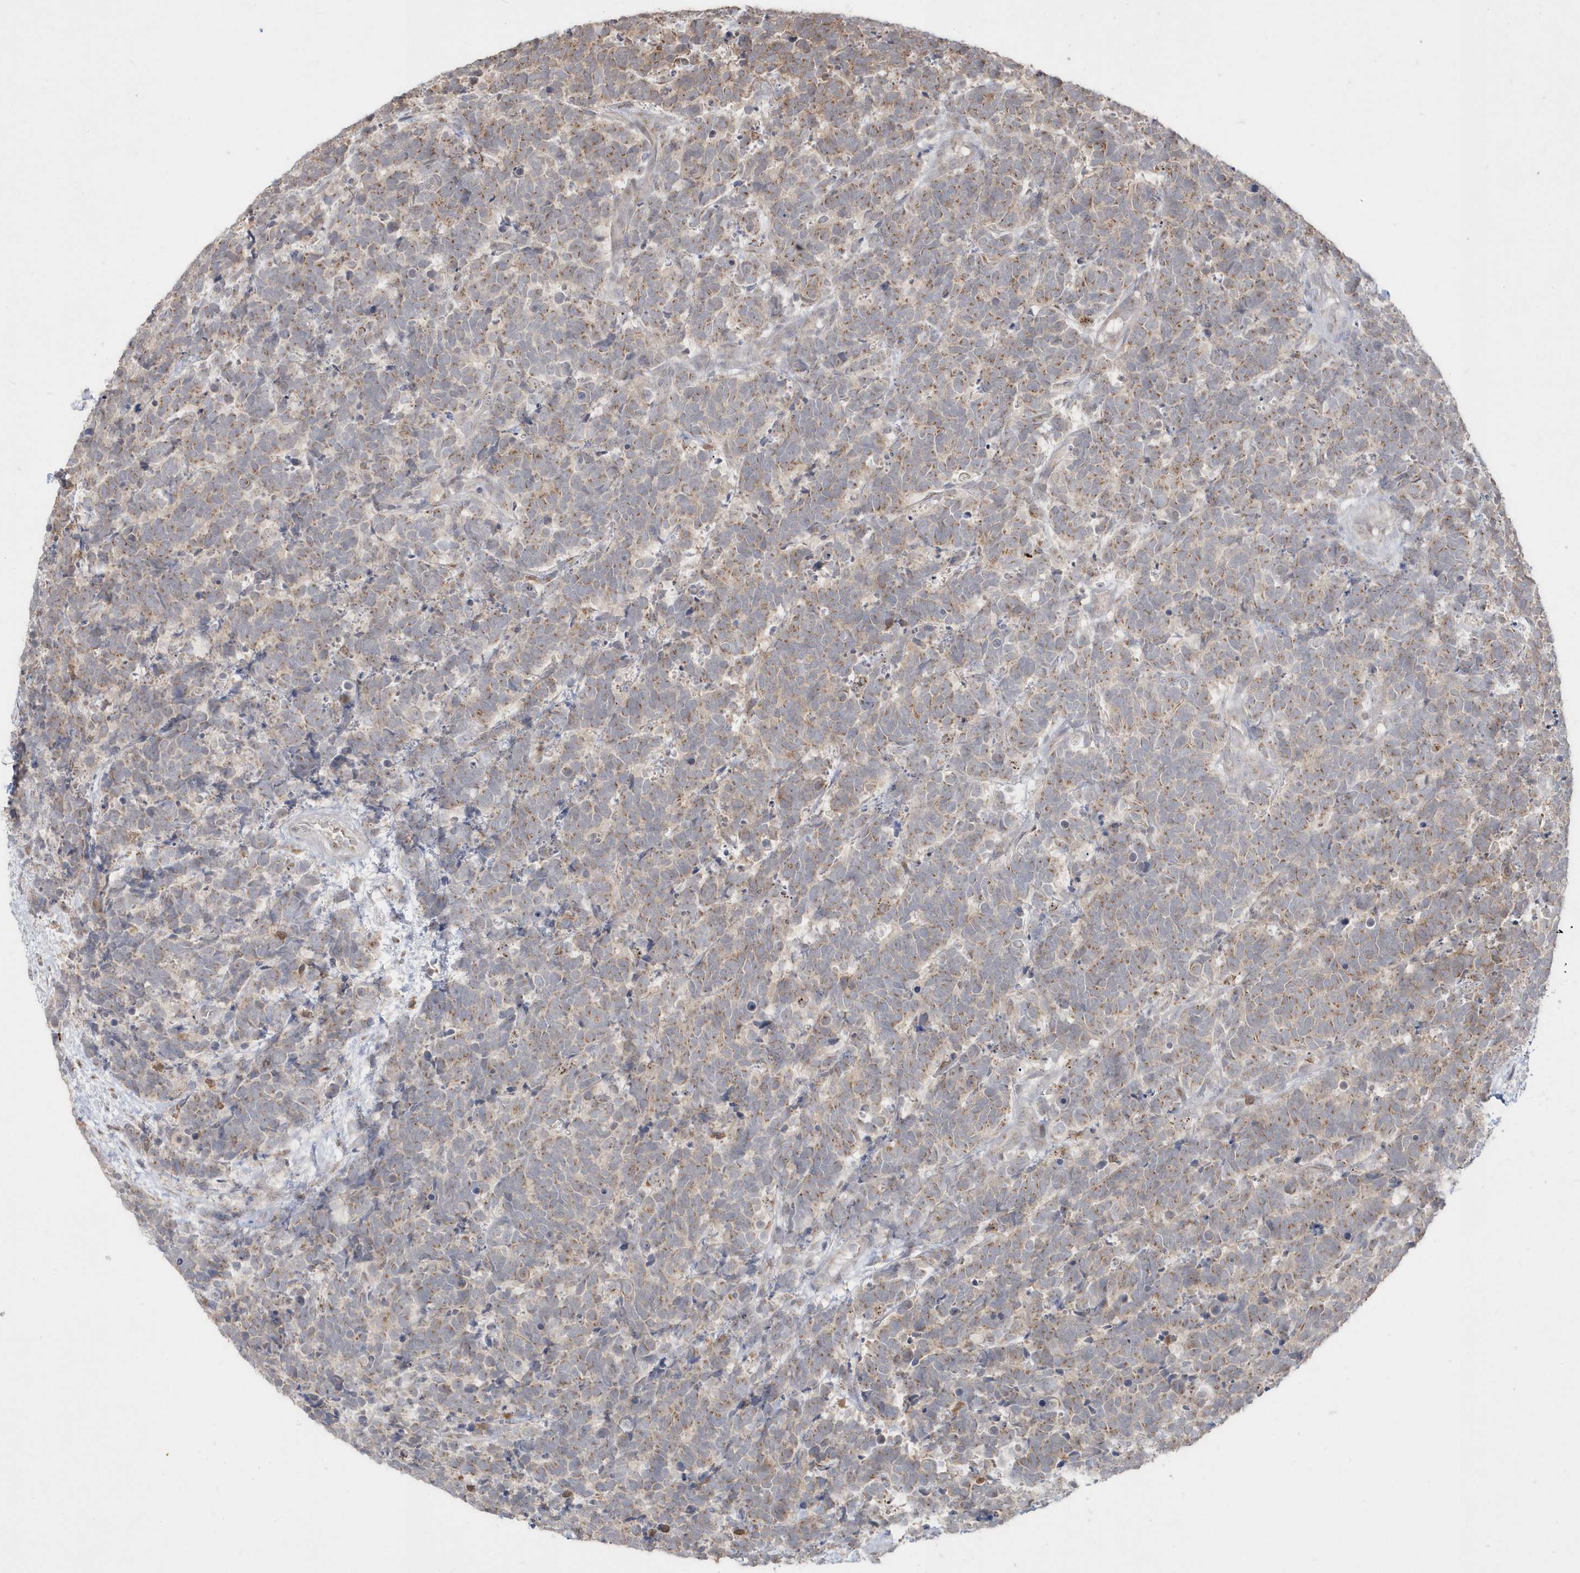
{"staining": {"intensity": "weak", "quantity": "25%-75%", "location": "cytoplasmic/membranous"}, "tissue": "carcinoid", "cell_type": "Tumor cells", "image_type": "cancer", "snomed": [{"axis": "morphology", "description": "Carcinoma, NOS"}, {"axis": "morphology", "description": "Carcinoid, malignant, NOS"}, {"axis": "topography", "description": "Urinary bladder"}], "caption": "The micrograph demonstrates staining of carcinoid, revealing weak cytoplasmic/membranous protein expression (brown color) within tumor cells.", "gene": "GEMIN6", "patient": {"sex": "male", "age": 57}}